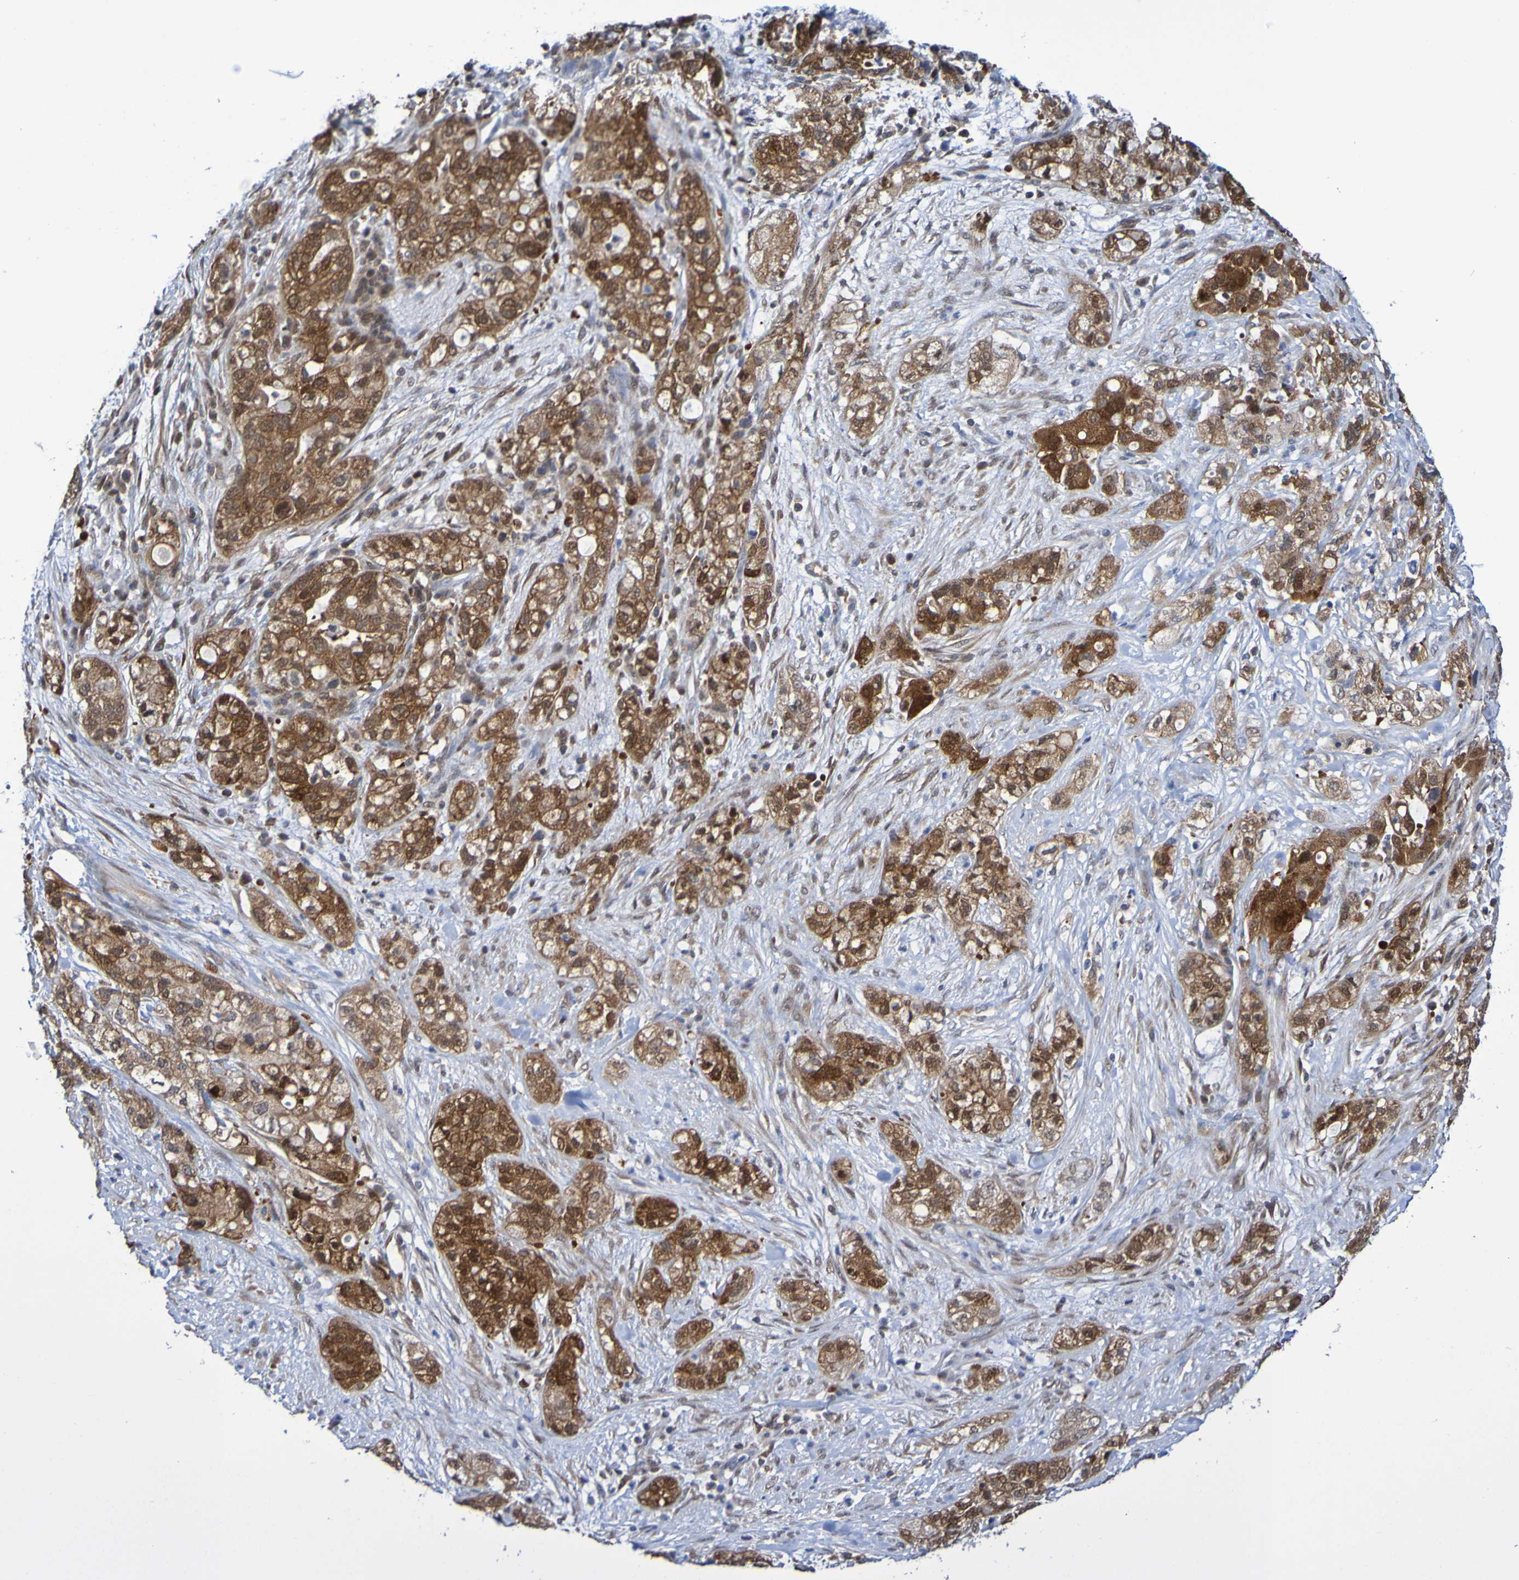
{"staining": {"intensity": "strong", "quantity": ">75%", "location": "cytoplasmic/membranous"}, "tissue": "pancreatic cancer", "cell_type": "Tumor cells", "image_type": "cancer", "snomed": [{"axis": "morphology", "description": "Adenocarcinoma, NOS"}, {"axis": "topography", "description": "Pancreas"}], "caption": "This photomicrograph reveals pancreatic adenocarcinoma stained with IHC to label a protein in brown. The cytoplasmic/membranous of tumor cells show strong positivity for the protein. Nuclei are counter-stained blue.", "gene": "ATIC", "patient": {"sex": "female", "age": 78}}